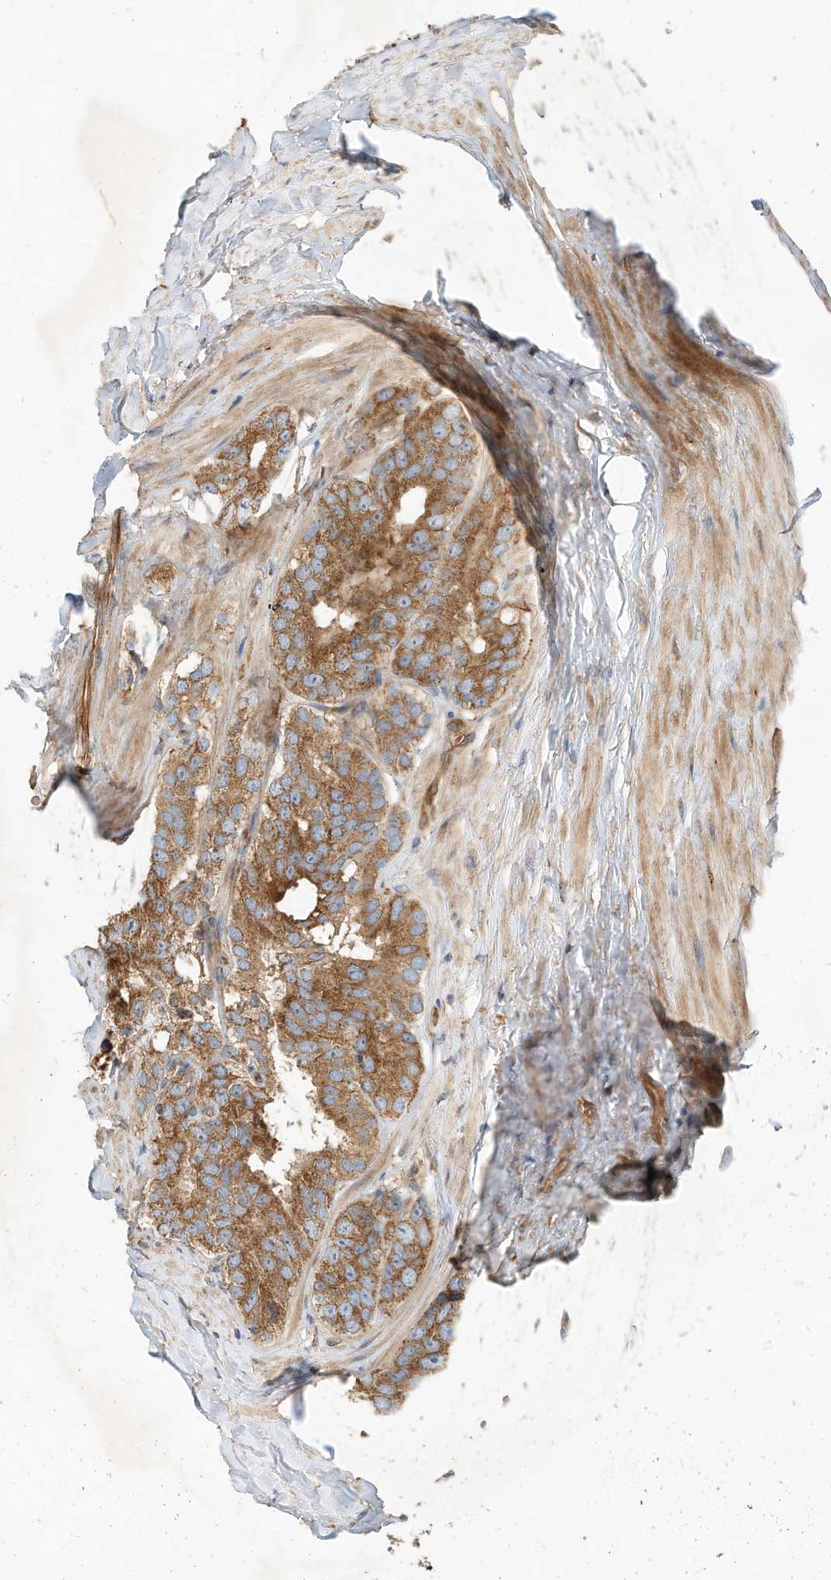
{"staining": {"intensity": "moderate", "quantity": ">75%", "location": "cytoplasmic/membranous"}, "tissue": "prostate cancer", "cell_type": "Tumor cells", "image_type": "cancer", "snomed": [{"axis": "morphology", "description": "Adenocarcinoma, High grade"}, {"axis": "topography", "description": "Prostate"}], "caption": "An image showing moderate cytoplasmic/membranous positivity in about >75% of tumor cells in prostate high-grade adenocarcinoma, as visualized by brown immunohistochemical staining.", "gene": "CPAMD8", "patient": {"sex": "male", "age": 56}}